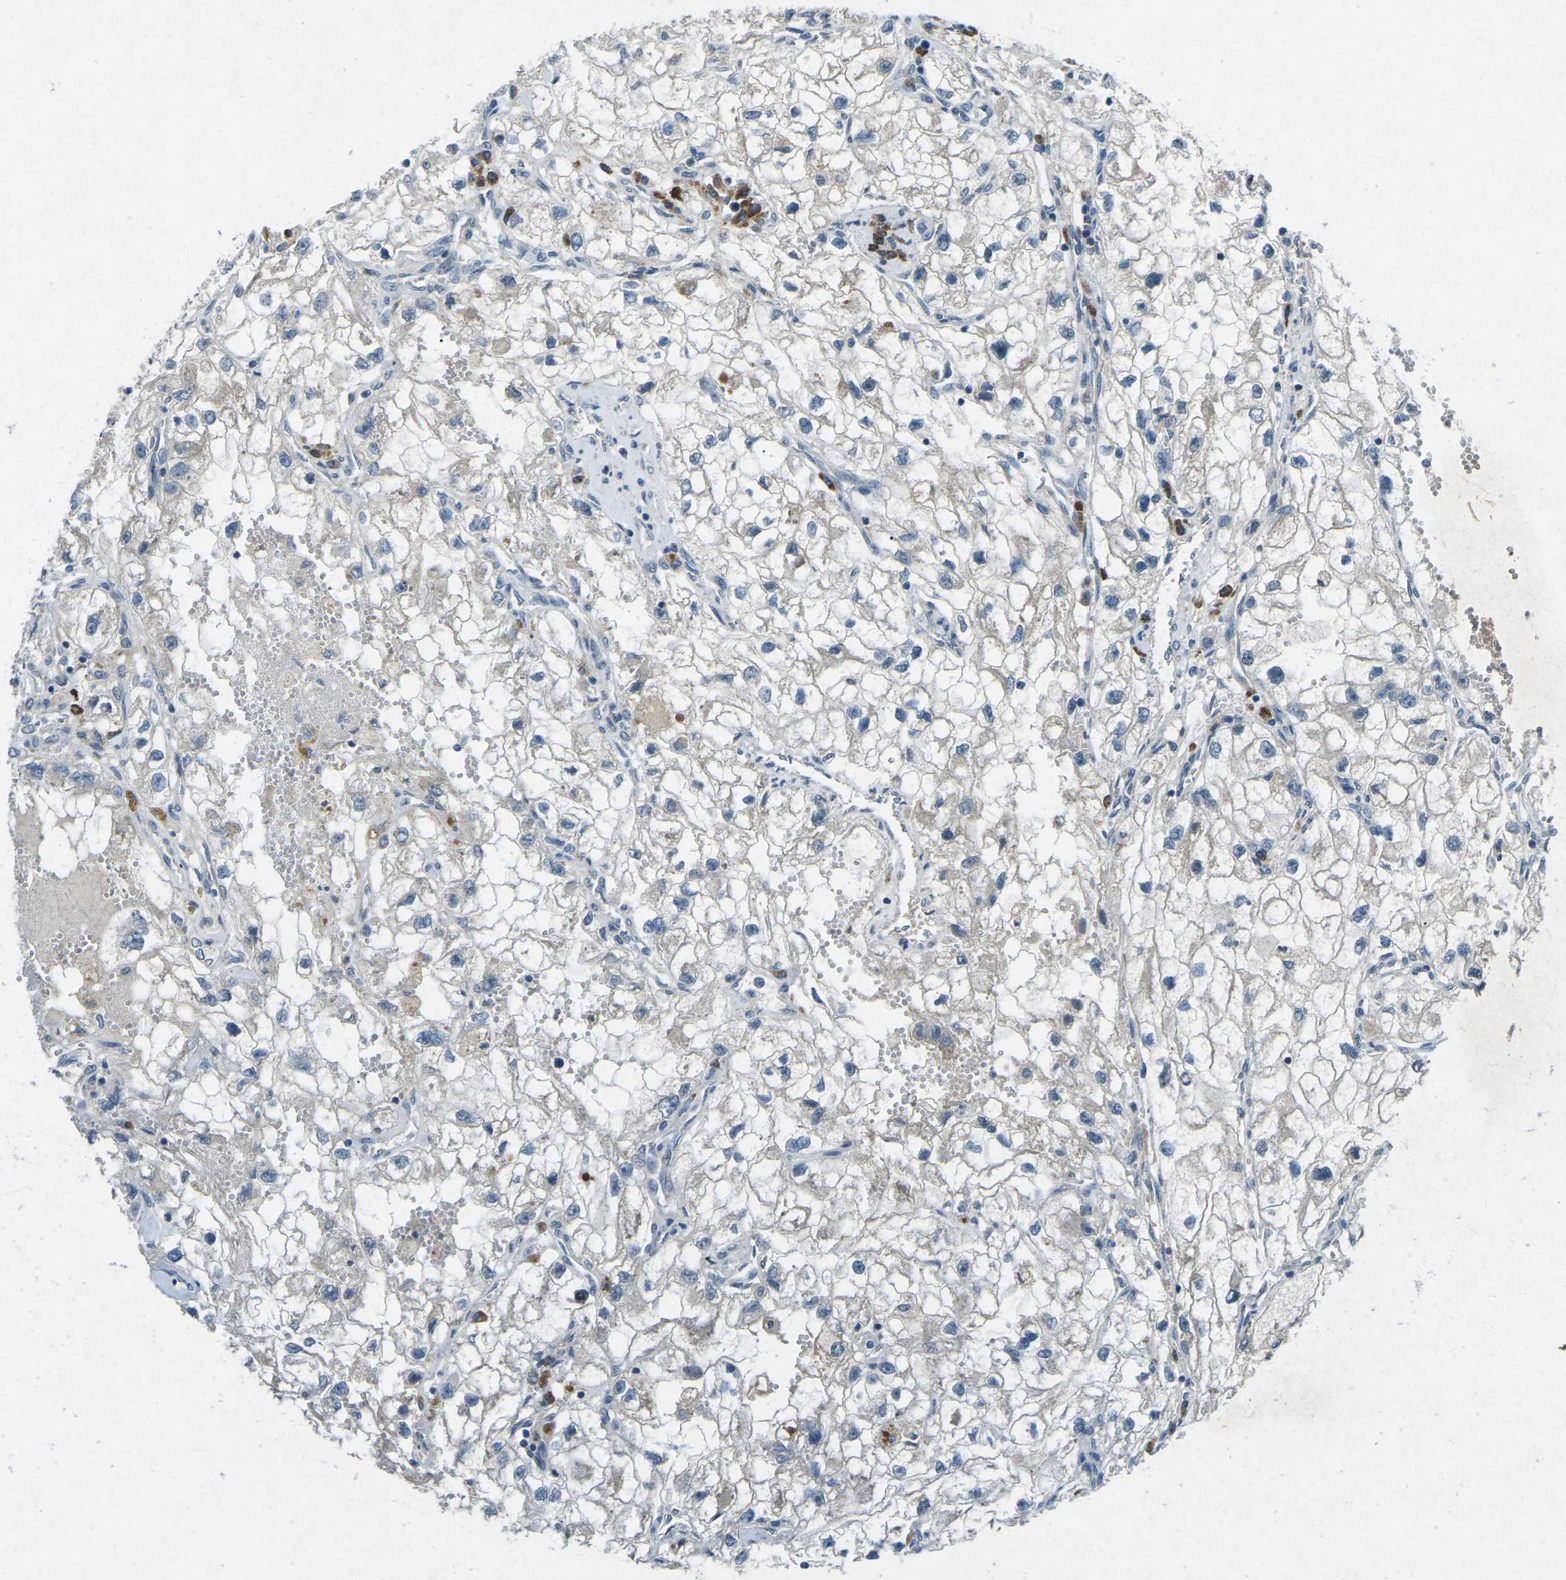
{"staining": {"intensity": "negative", "quantity": "none", "location": "none"}, "tissue": "renal cancer", "cell_type": "Tumor cells", "image_type": "cancer", "snomed": [{"axis": "morphology", "description": "Adenocarcinoma, NOS"}, {"axis": "topography", "description": "Kidney"}], "caption": "A high-resolution photomicrograph shows immunohistochemistry staining of renal adenocarcinoma, which displays no significant expression in tumor cells. (DAB (3,3'-diaminobenzidine) immunohistochemistry (IHC) visualized using brightfield microscopy, high magnification).", "gene": "CDK16", "patient": {"sex": "female", "age": 70}}